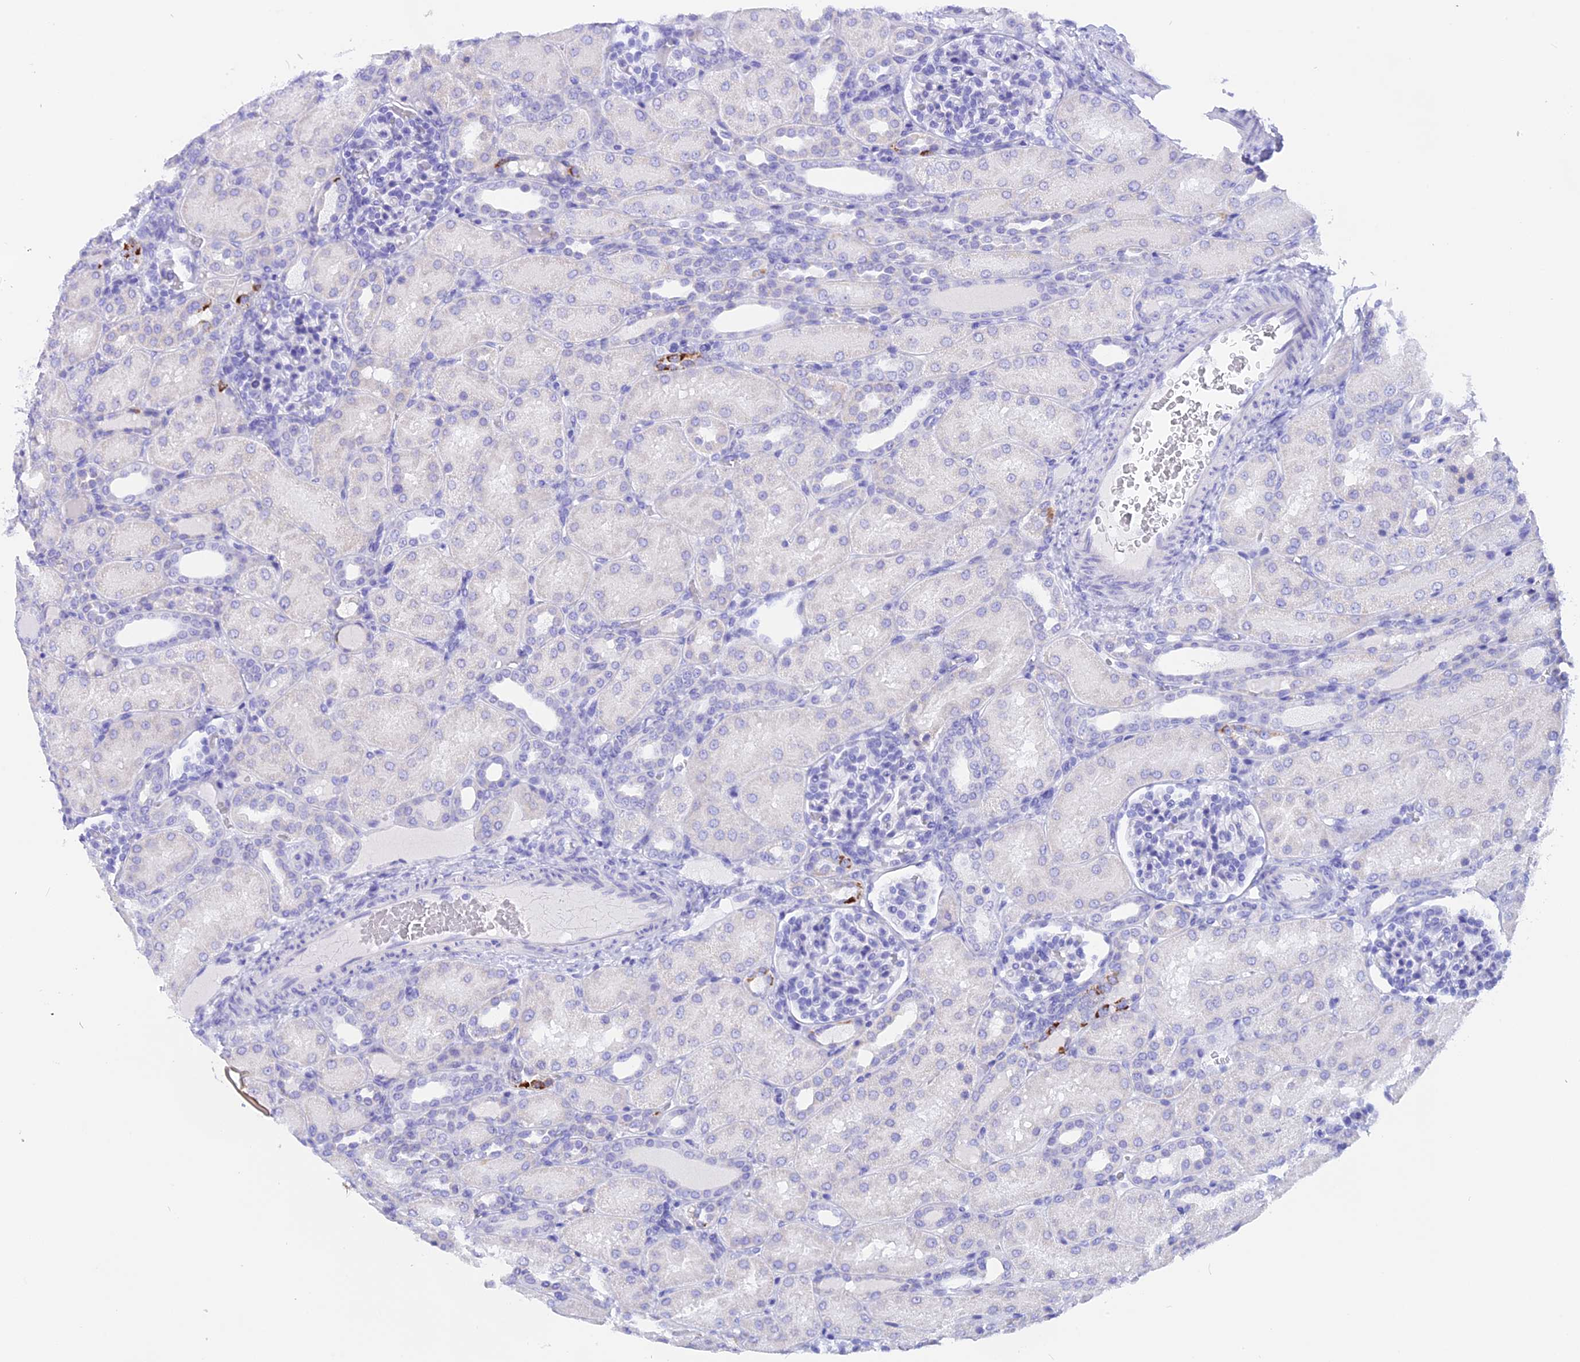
{"staining": {"intensity": "negative", "quantity": "none", "location": "none"}, "tissue": "kidney", "cell_type": "Cells in glomeruli", "image_type": "normal", "snomed": [{"axis": "morphology", "description": "Normal tissue, NOS"}, {"axis": "topography", "description": "Kidney"}], "caption": "This is an immunohistochemistry (IHC) image of benign kidney. There is no expression in cells in glomeruli.", "gene": "ISCA1", "patient": {"sex": "male", "age": 1}}